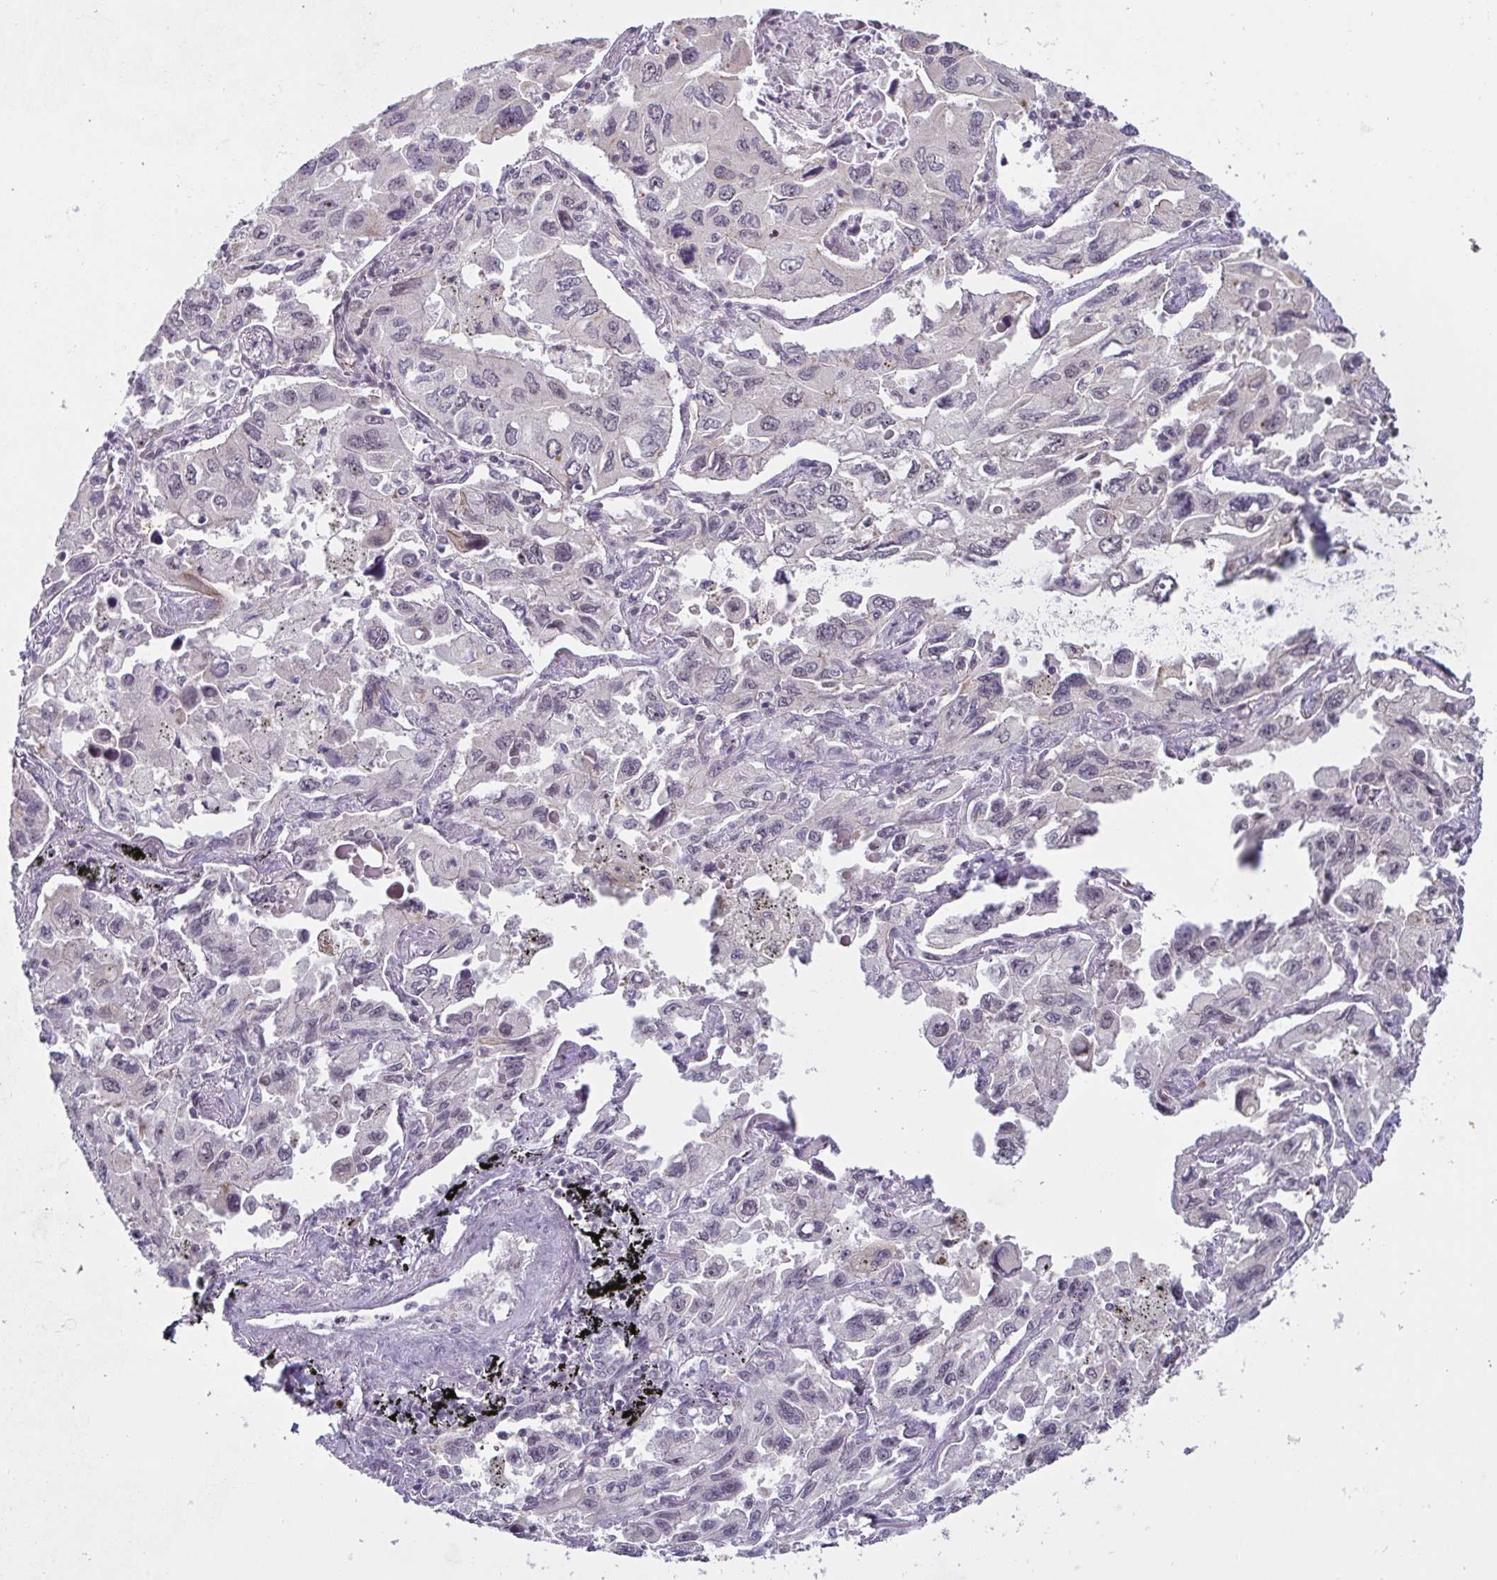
{"staining": {"intensity": "negative", "quantity": "none", "location": "none"}, "tissue": "lung cancer", "cell_type": "Tumor cells", "image_type": "cancer", "snomed": [{"axis": "morphology", "description": "Adenocarcinoma, NOS"}, {"axis": "topography", "description": "Lung"}], "caption": "This is an immunohistochemistry micrograph of human lung adenocarcinoma. There is no expression in tumor cells.", "gene": "NLRP13", "patient": {"sex": "male", "age": 64}}